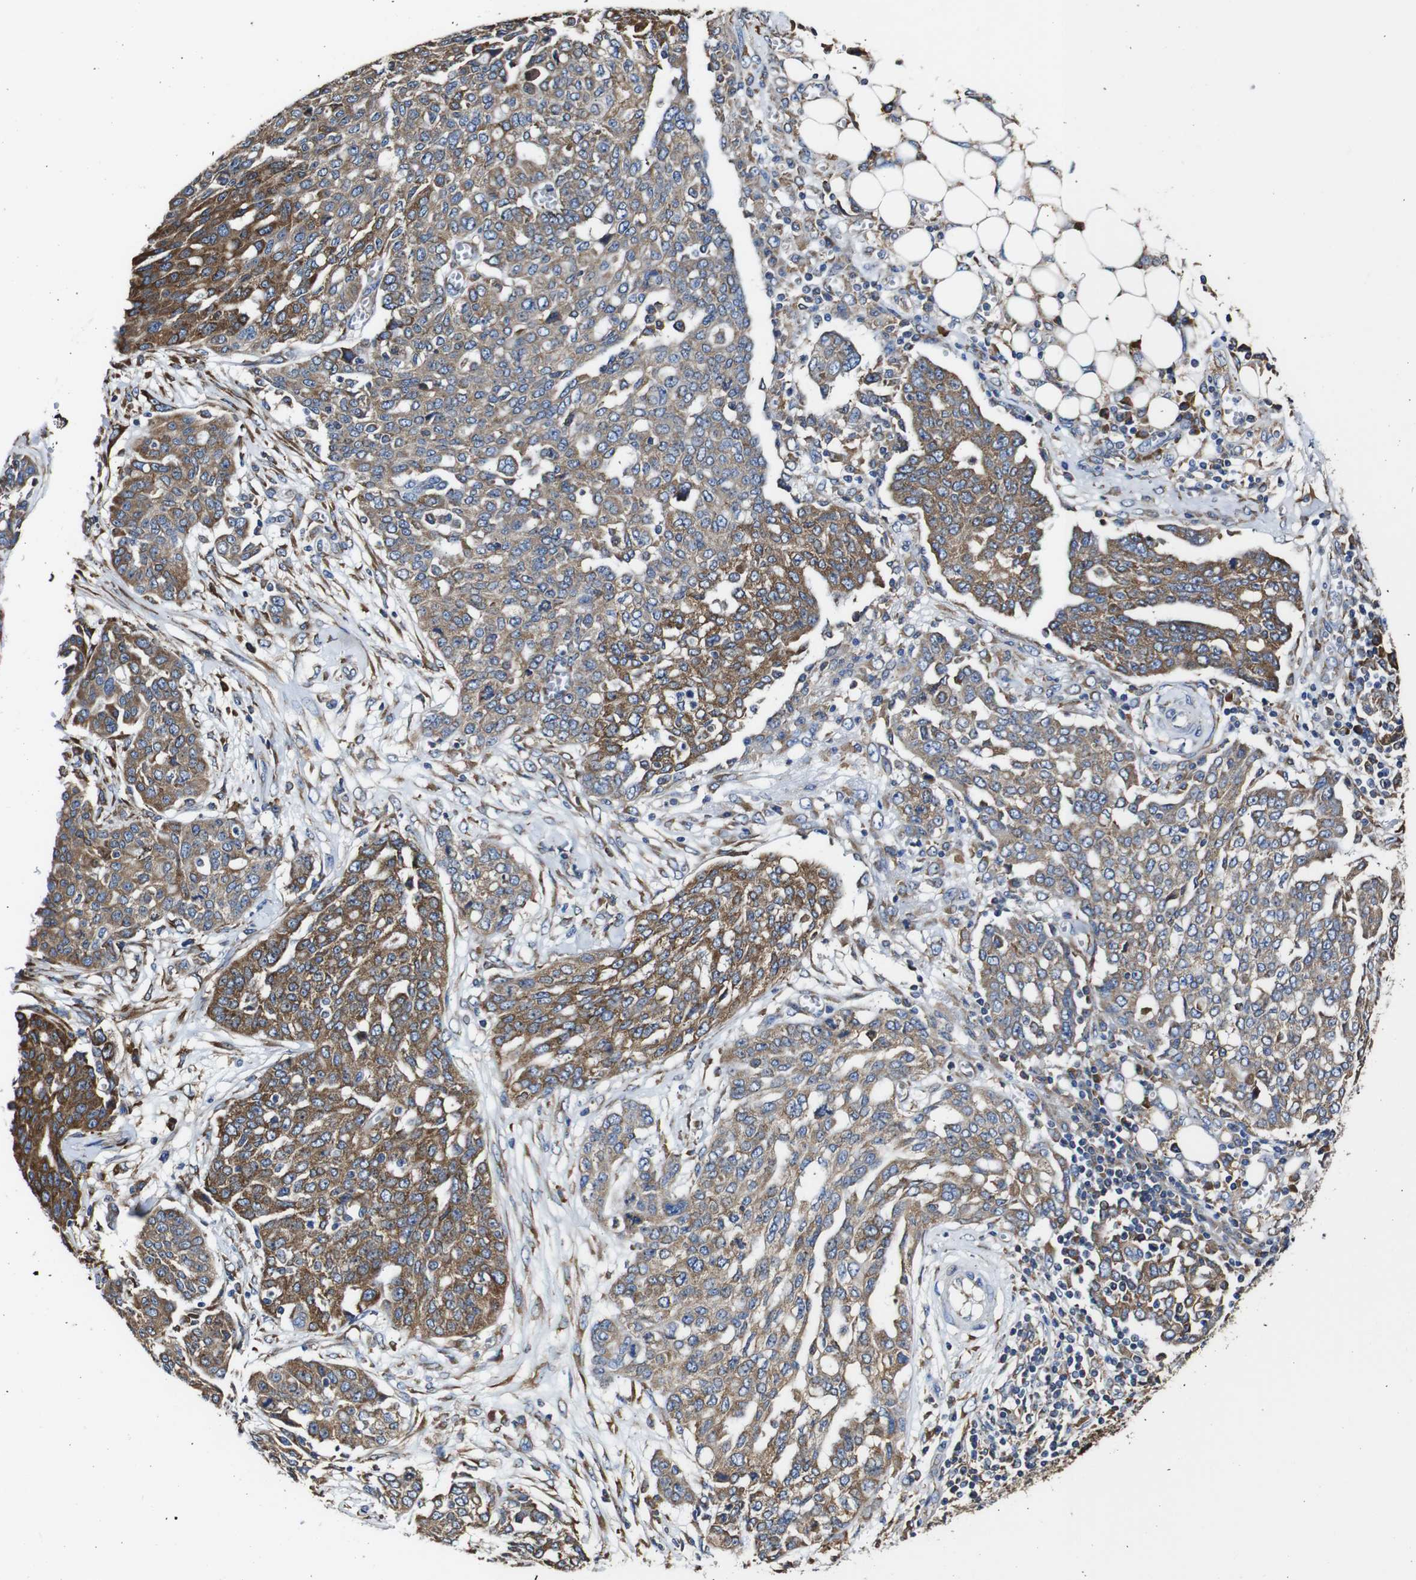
{"staining": {"intensity": "moderate", "quantity": ">75%", "location": "cytoplasmic/membranous"}, "tissue": "ovarian cancer", "cell_type": "Tumor cells", "image_type": "cancer", "snomed": [{"axis": "morphology", "description": "Cystadenocarcinoma, serous, NOS"}, {"axis": "topography", "description": "Soft tissue"}, {"axis": "topography", "description": "Ovary"}], "caption": "IHC staining of ovarian serous cystadenocarcinoma, which demonstrates medium levels of moderate cytoplasmic/membranous expression in approximately >75% of tumor cells indicating moderate cytoplasmic/membranous protein positivity. The staining was performed using DAB (3,3'-diaminobenzidine) (brown) for protein detection and nuclei were counterstained in hematoxylin (blue).", "gene": "PPIB", "patient": {"sex": "female", "age": 57}}